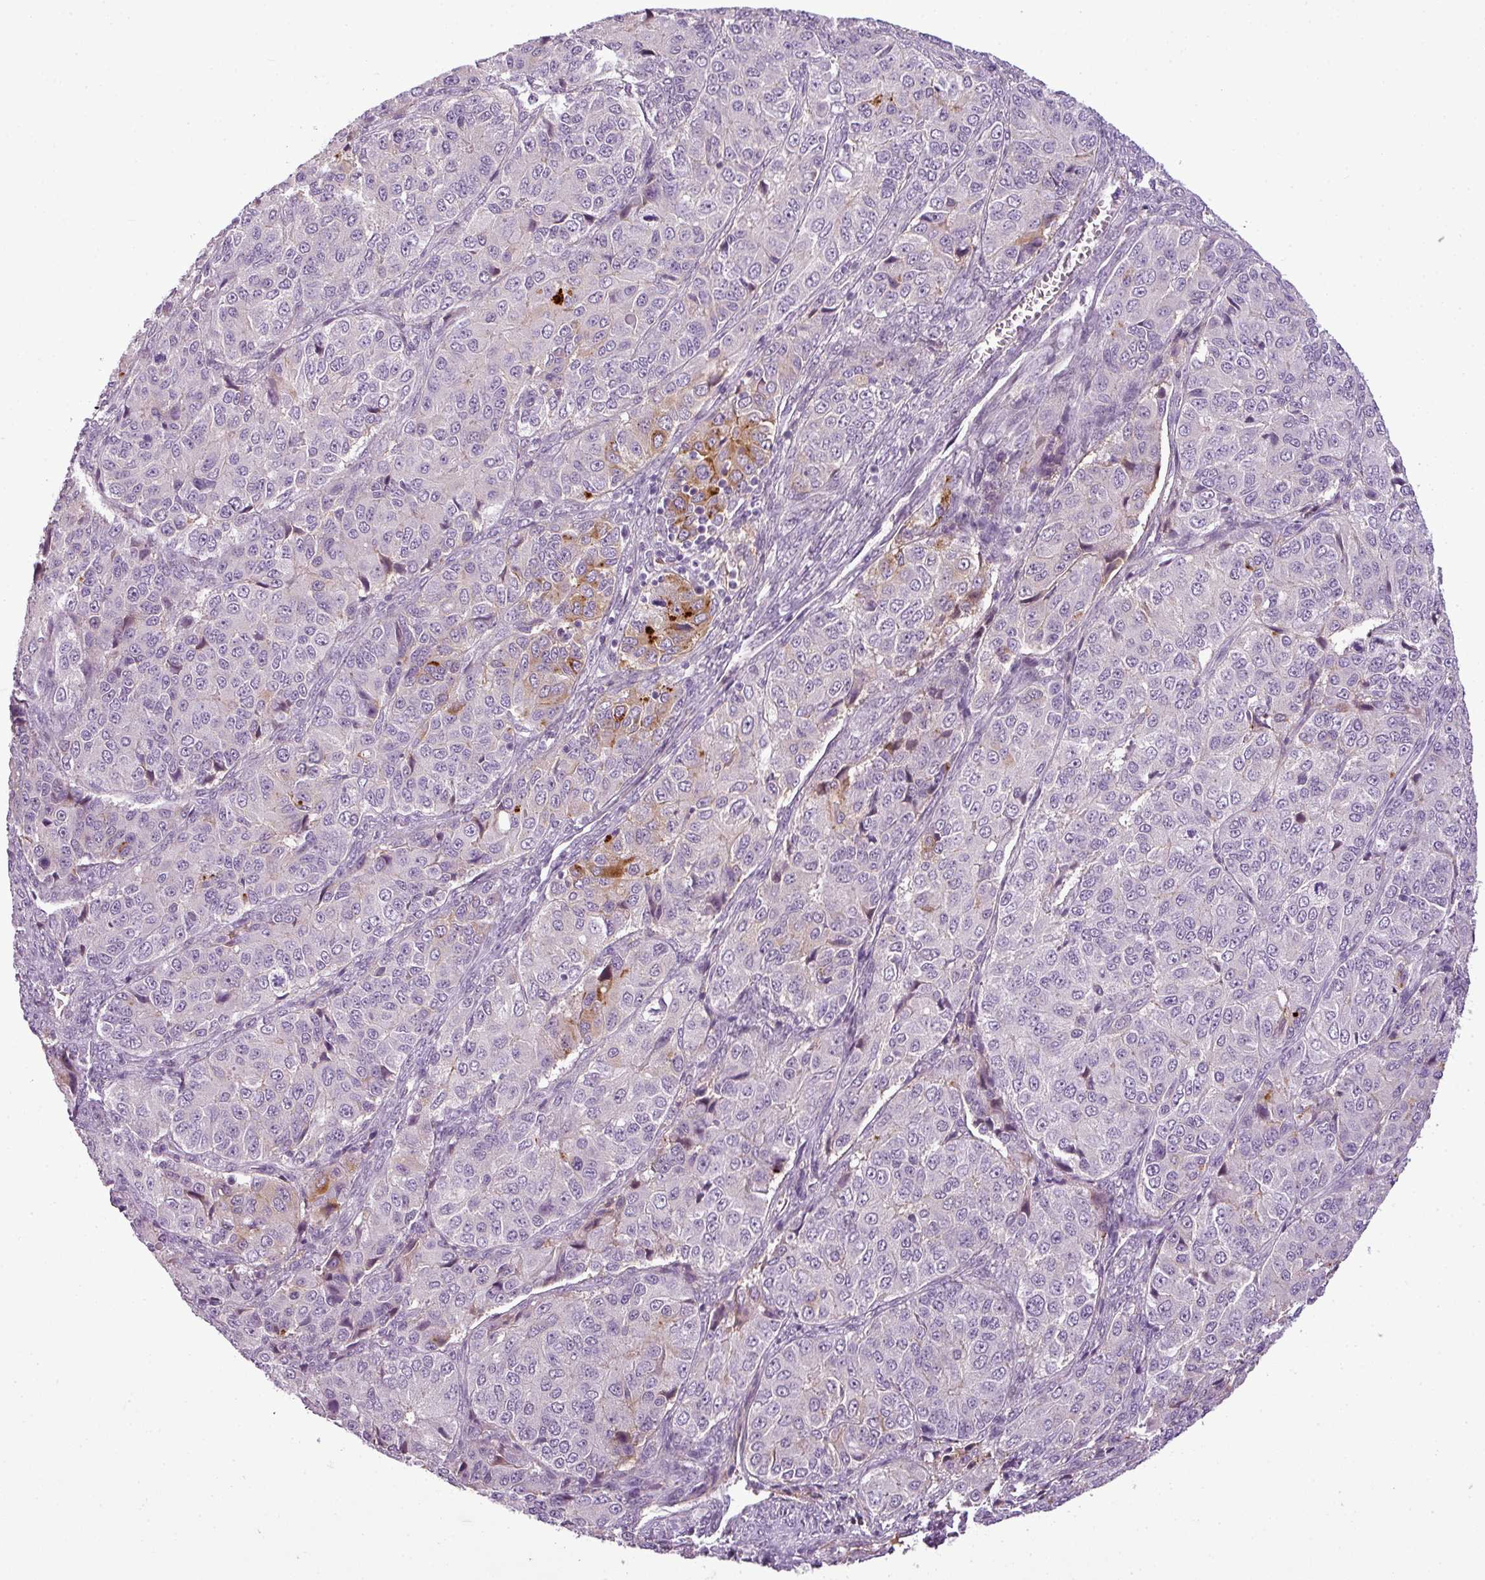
{"staining": {"intensity": "moderate", "quantity": "<25%", "location": "cytoplasmic/membranous"}, "tissue": "ovarian cancer", "cell_type": "Tumor cells", "image_type": "cancer", "snomed": [{"axis": "morphology", "description": "Carcinoma, endometroid"}, {"axis": "topography", "description": "Ovary"}], "caption": "Immunohistochemical staining of ovarian endometroid carcinoma reveals low levels of moderate cytoplasmic/membranous protein expression in about <25% of tumor cells.", "gene": "C4B", "patient": {"sex": "female", "age": 51}}